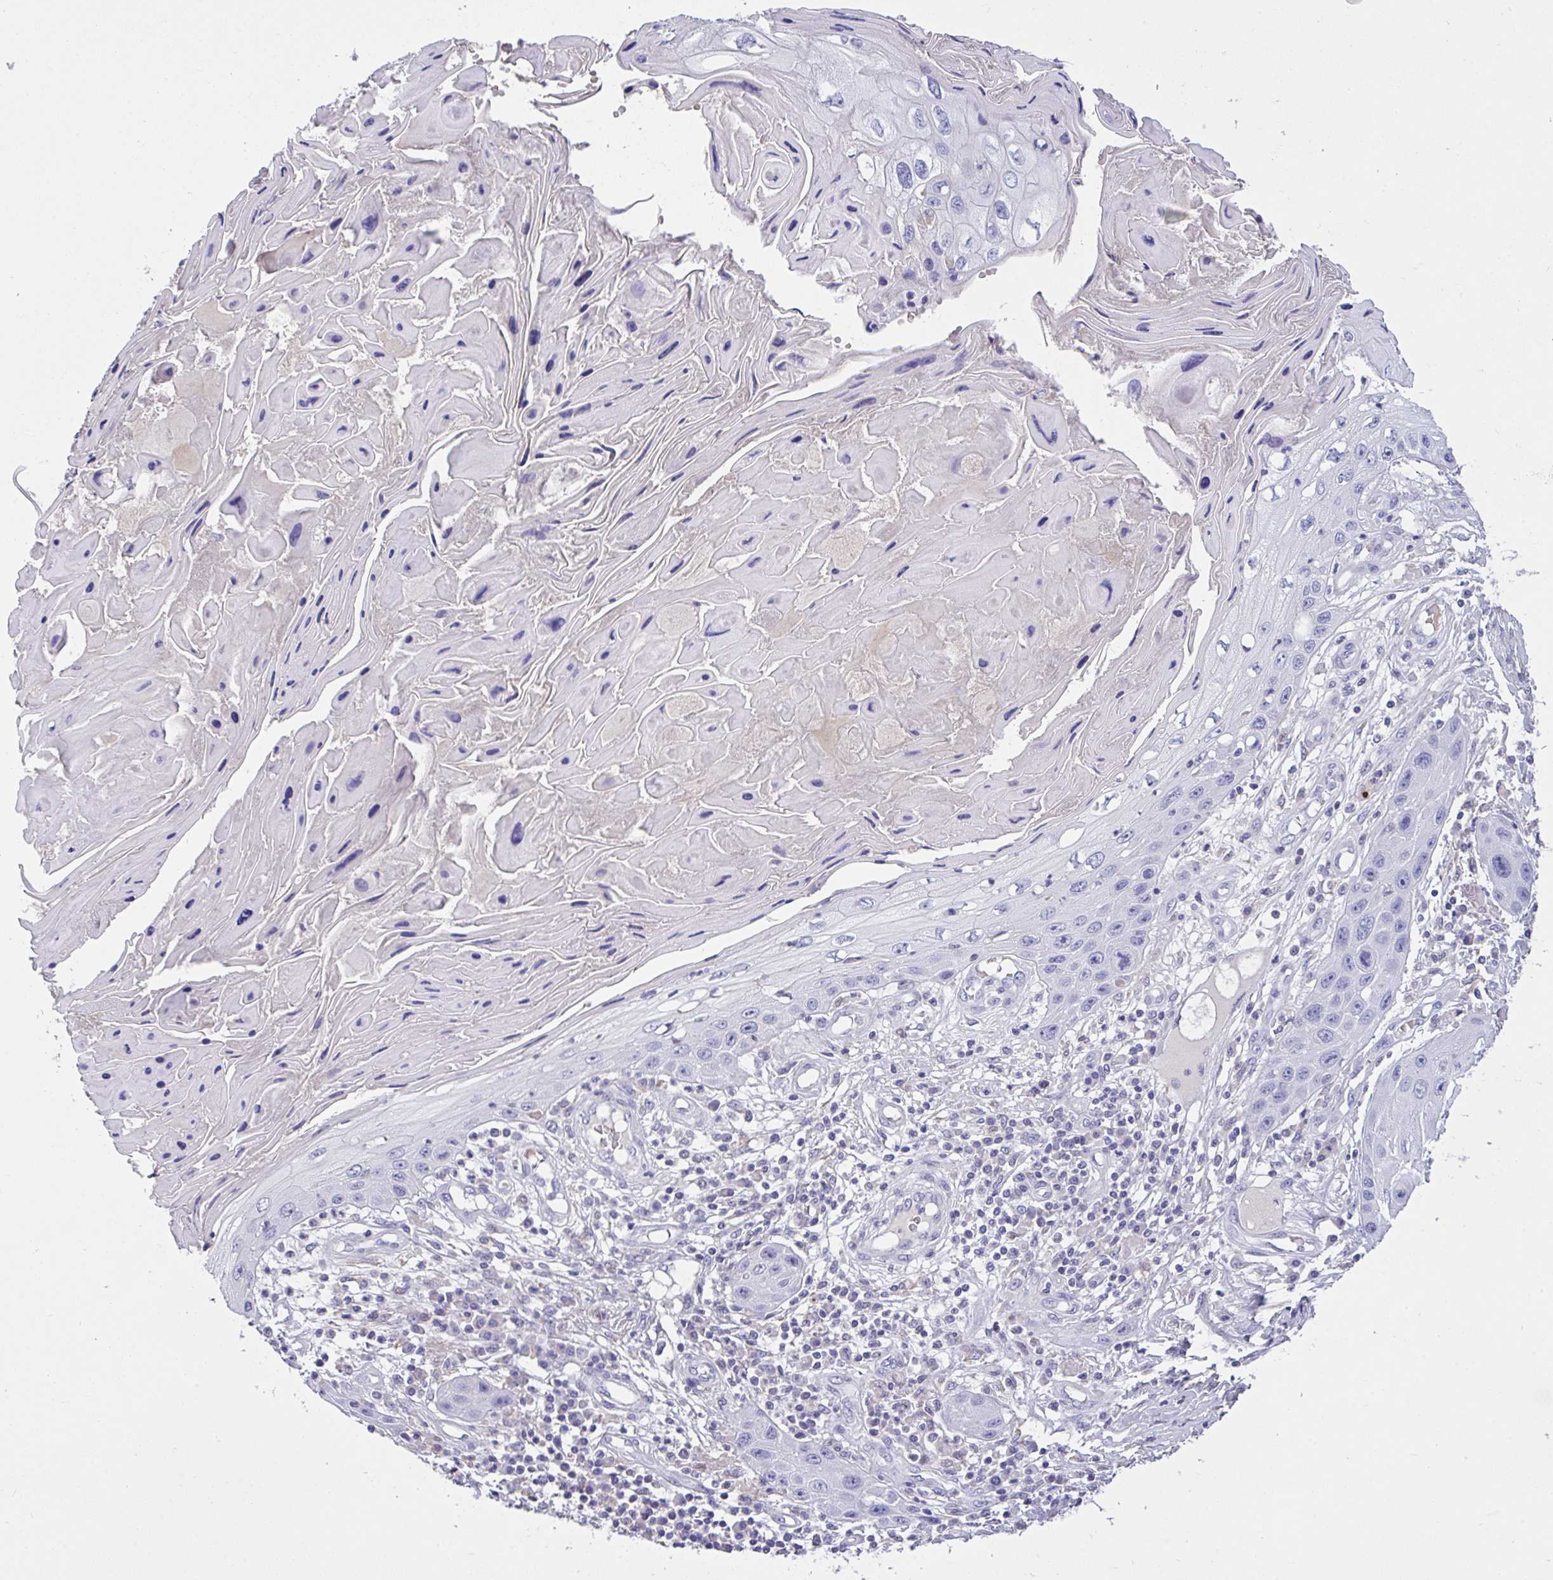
{"staining": {"intensity": "negative", "quantity": "none", "location": "none"}, "tissue": "skin cancer", "cell_type": "Tumor cells", "image_type": "cancer", "snomed": [{"axis": "morphology", "description": "Squamous cell carcinoma, NOS"}, {"axis": "topography", "description": "Skin"}, {"axis": "topography", "description": "Vulva"}], "caption": "Immunohistochemistry image of neoplastic tissue: skin squamous cell carcinoma stained with DAB (3,3'-diaminobenzidine) exhibits no significant protein expression in tumor cells.", "gene": "CA10", "patient": {"sex": "female", "age": 44}}